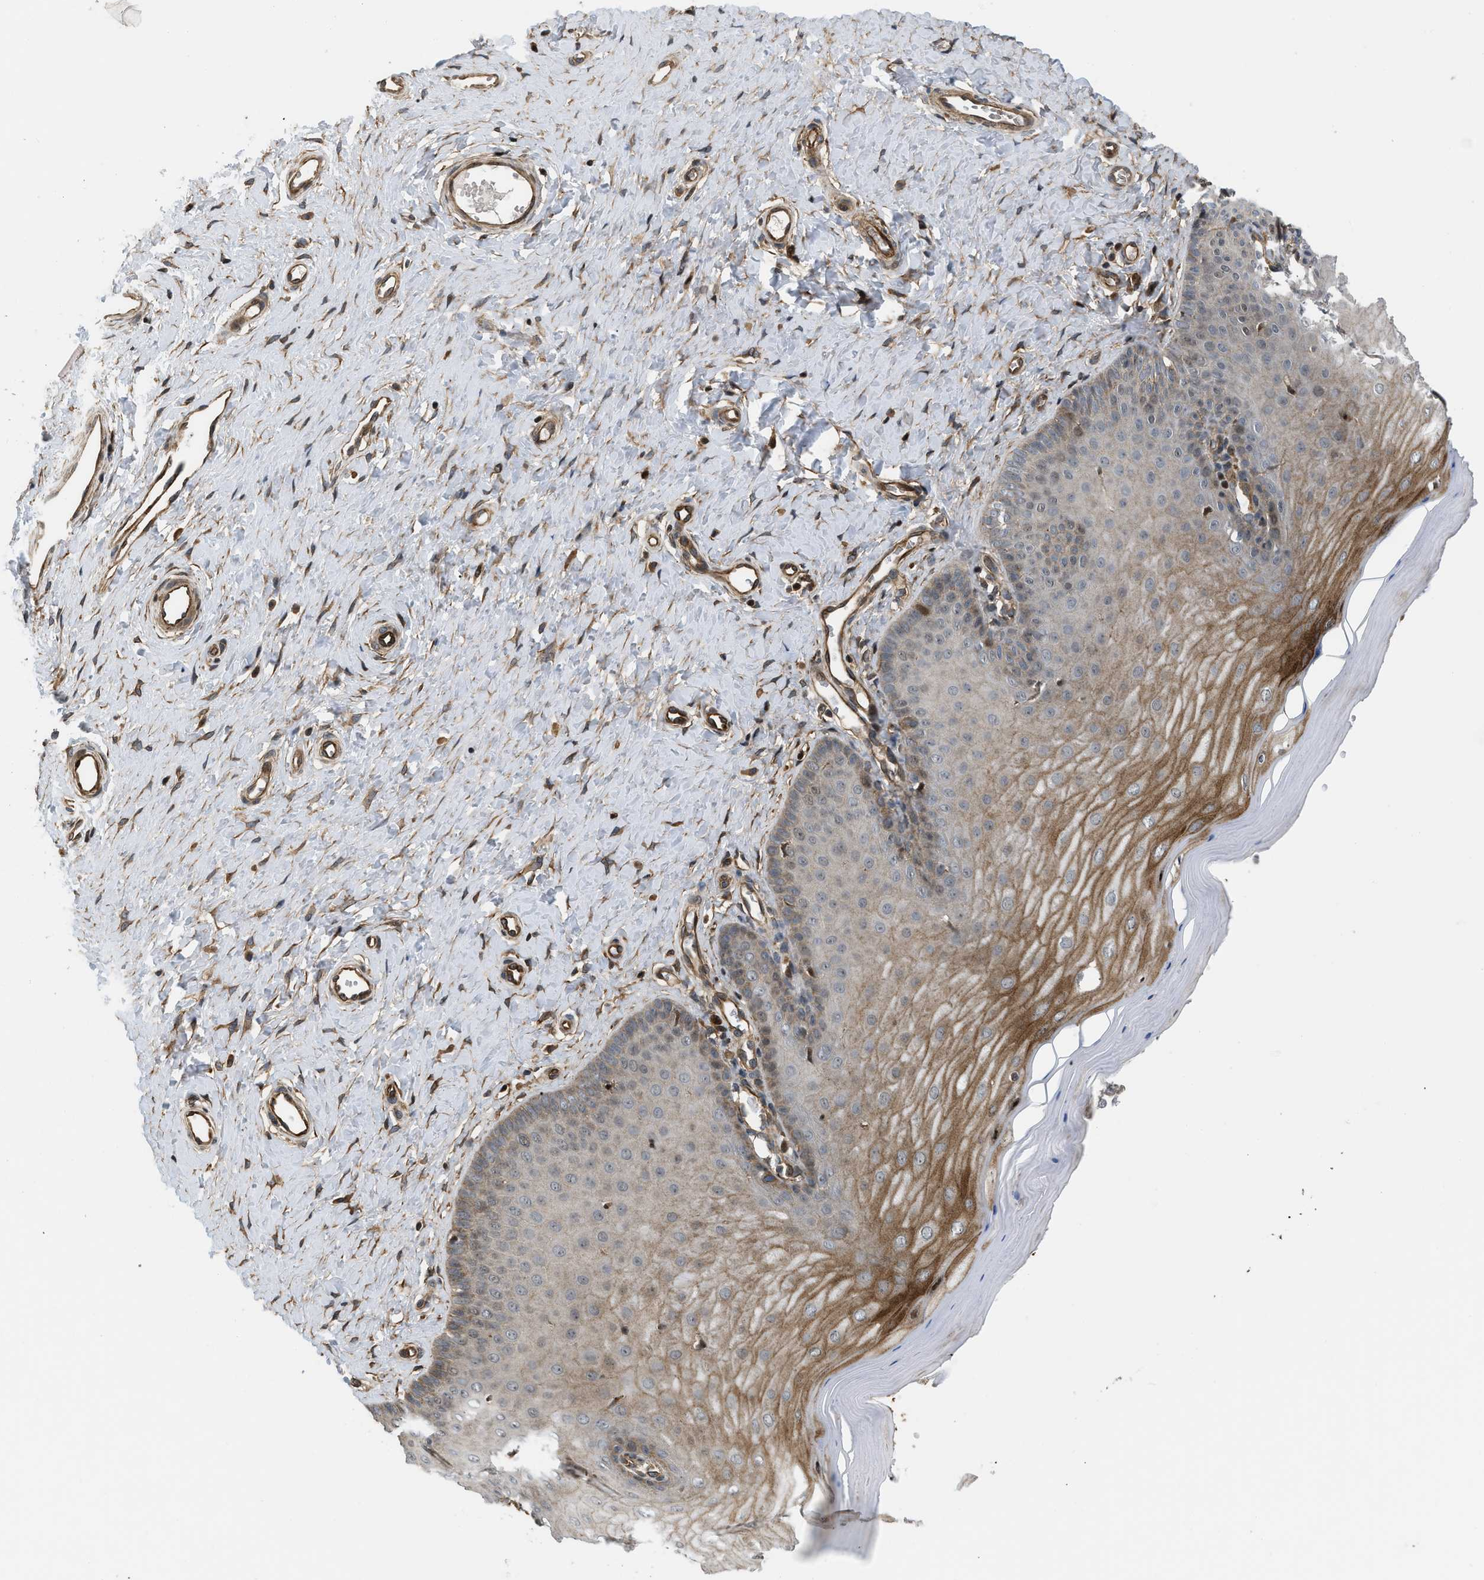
{"staining": {"intensity": "moderate", "quantity": ">75%", "location": "cytoplasmic/membranous,nuclear"}, "tissue": "cervix", "cell_type": "Glandular cells", "image_type": "normal", "snomed": [{"axis": "morphology", "description": "Normal tissue, NOS"}, {"axis": "topography", "description": "Cervix"}], "caption": "DAB immunohistochemical staining of benign human cervix shows moderate cytoplasmic/membranous,nuclear protein staining in about >75% of glandular cells. Nuclei are stained in blue.", "gene": "LTA4H", "patient": {"sex": "female", "age": 55}}